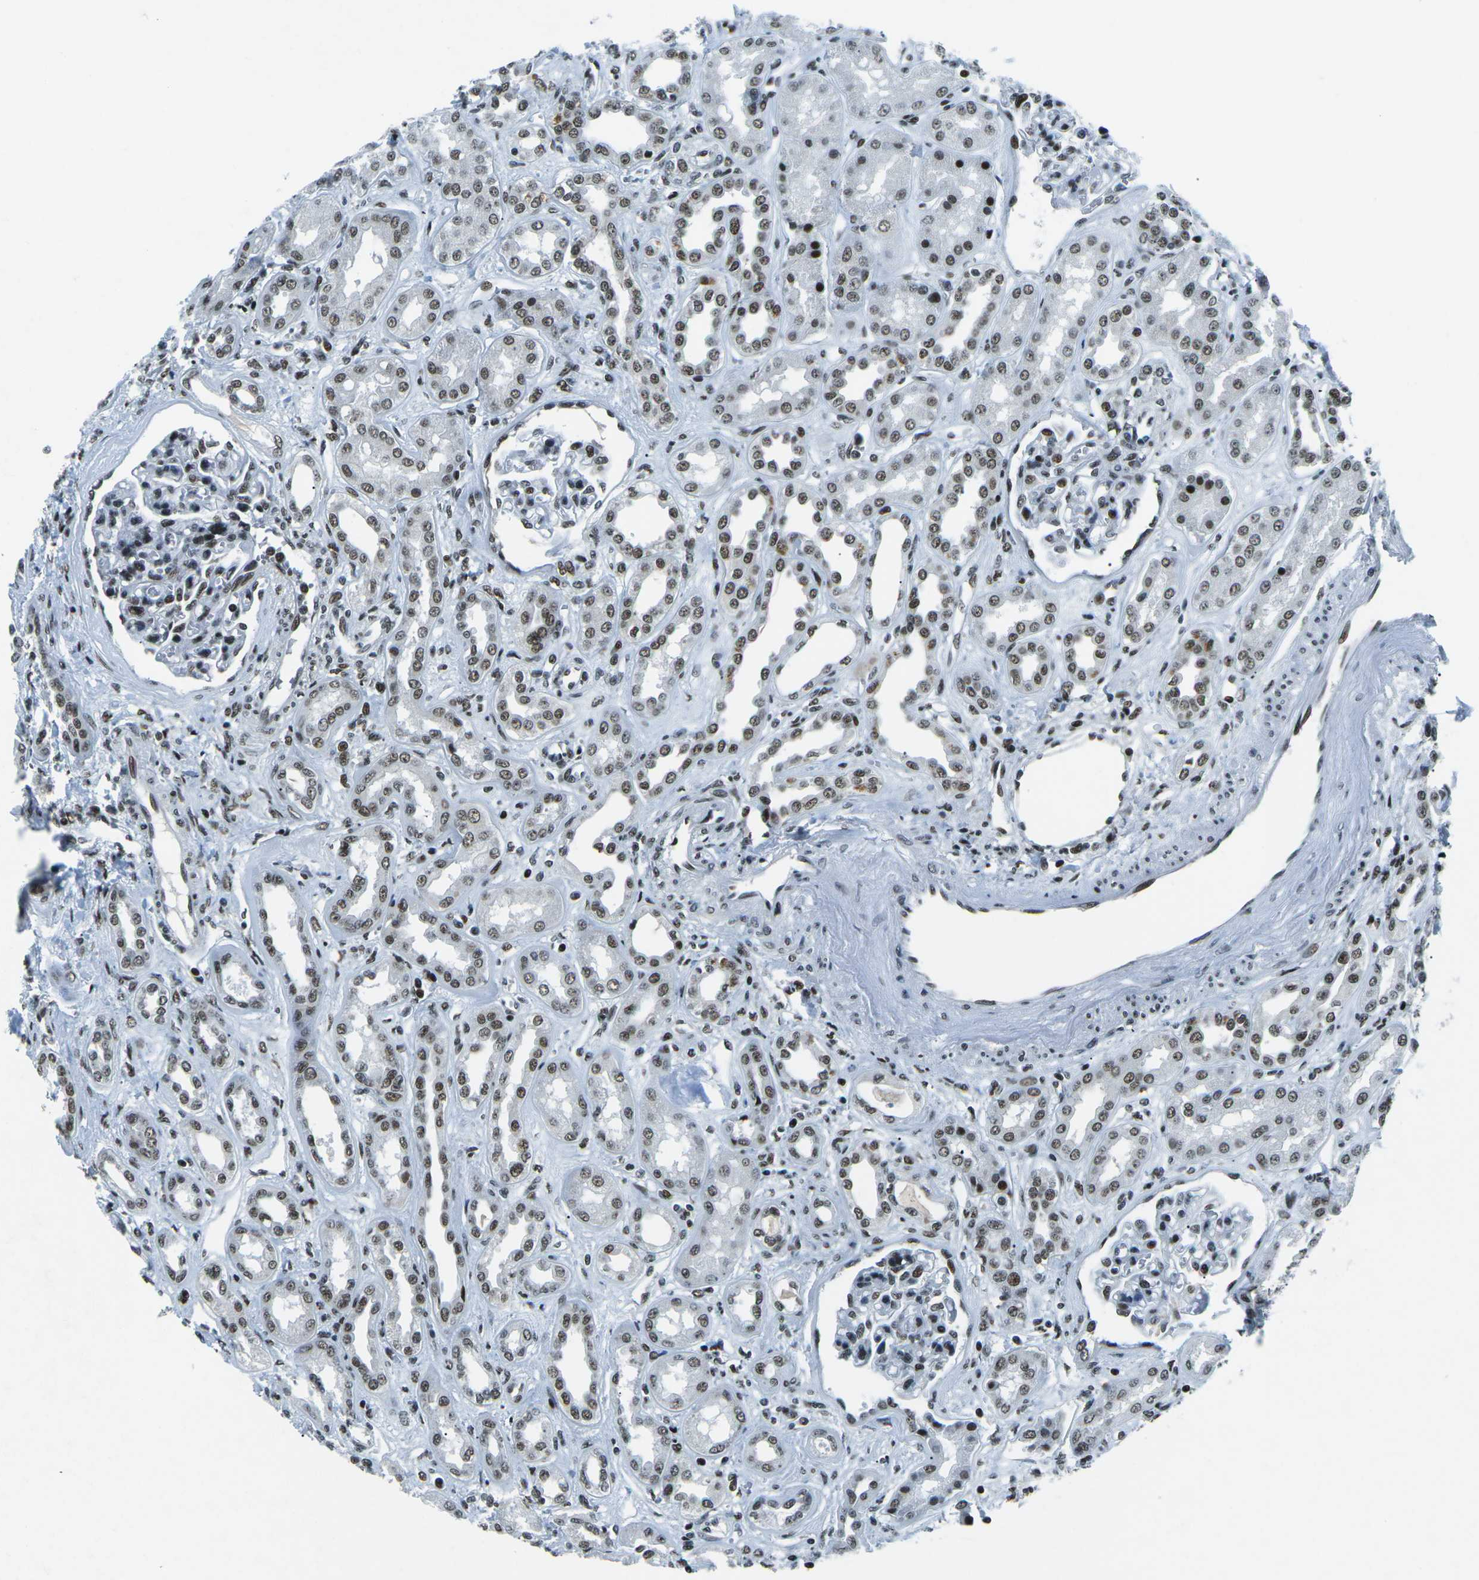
{"staining": {"intensity": "moderate", "quantity": ">75%", "location": "nuclear"}, "tissue": "kidney", "cell_type": "Cells in glomeruli", "image_type": "normal", "snomed": [{"axis": "morphology", "description": "Normal tissue, NOS"}, {"axis": "topography", "description": "Kidney"}], "caption": "Immunohistochemical staining of normal kidney reveals >75% levels of moderate nuclear protein expression in about >75% of cells in glomeruli. Immunohistochemistry stains the protein of interest in brown and the nuclei are stained blue.", "gene": "RBL2", "patient": {"sex": "male", "age": 59}}